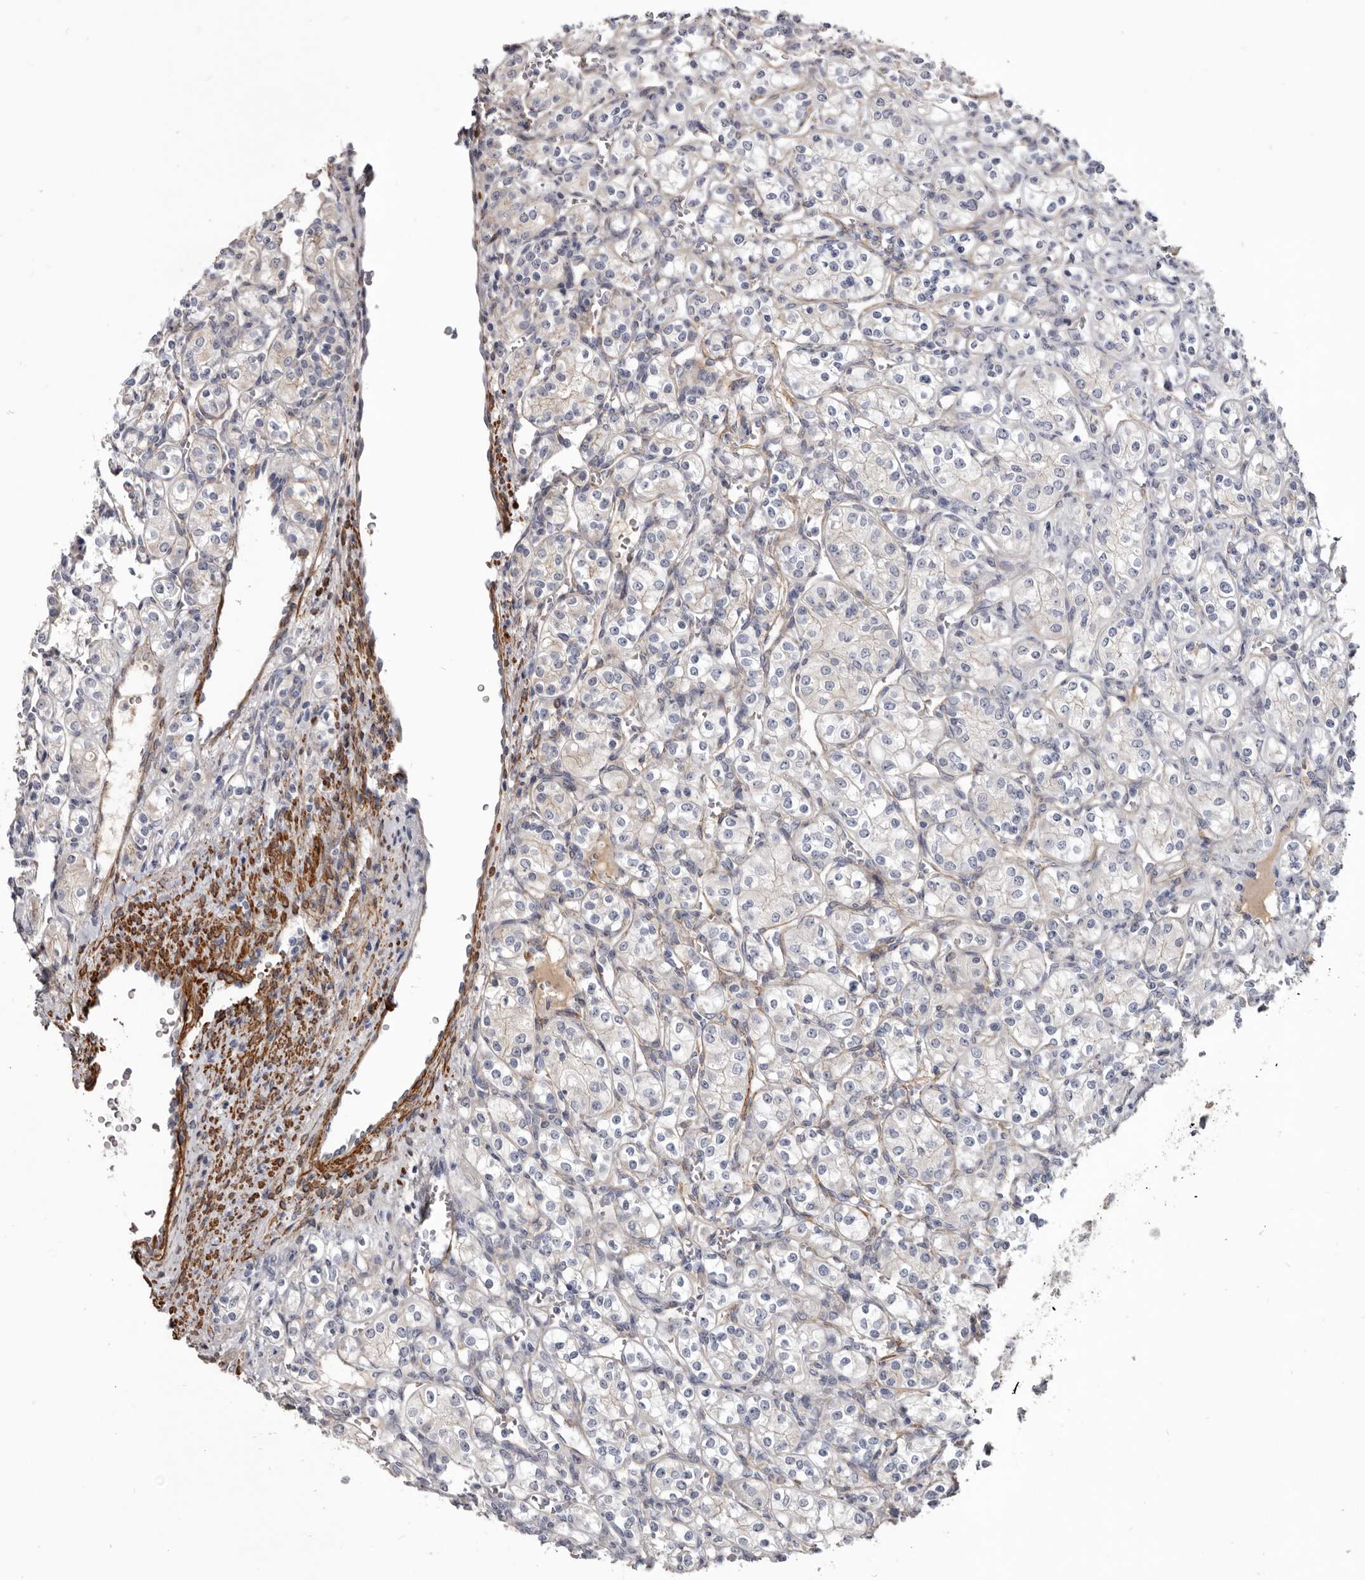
{"staining": {"intensity": "negative", "quantity": "none", "location": "none"}, "tissue": "renal cancer", "cell_type": "Tumor cells", "image_type": "cancer", "snomed": [{"axis": "morphology", "description": "Adenocarcinoma, NOS"}, {"axis": "topography", "description": "Kidney"}], "caption": "The IHC histopathology image has no significant staining in tumor cells of renal adenocarcinoma tissue. The staining was performed using DAB to visualize the protein expression in brown, while the nuclei were stained in blue with hematoxylin (Magnification: 20x).", "gene": "CGN", "patient": {"sex": "male", "age": 77}}